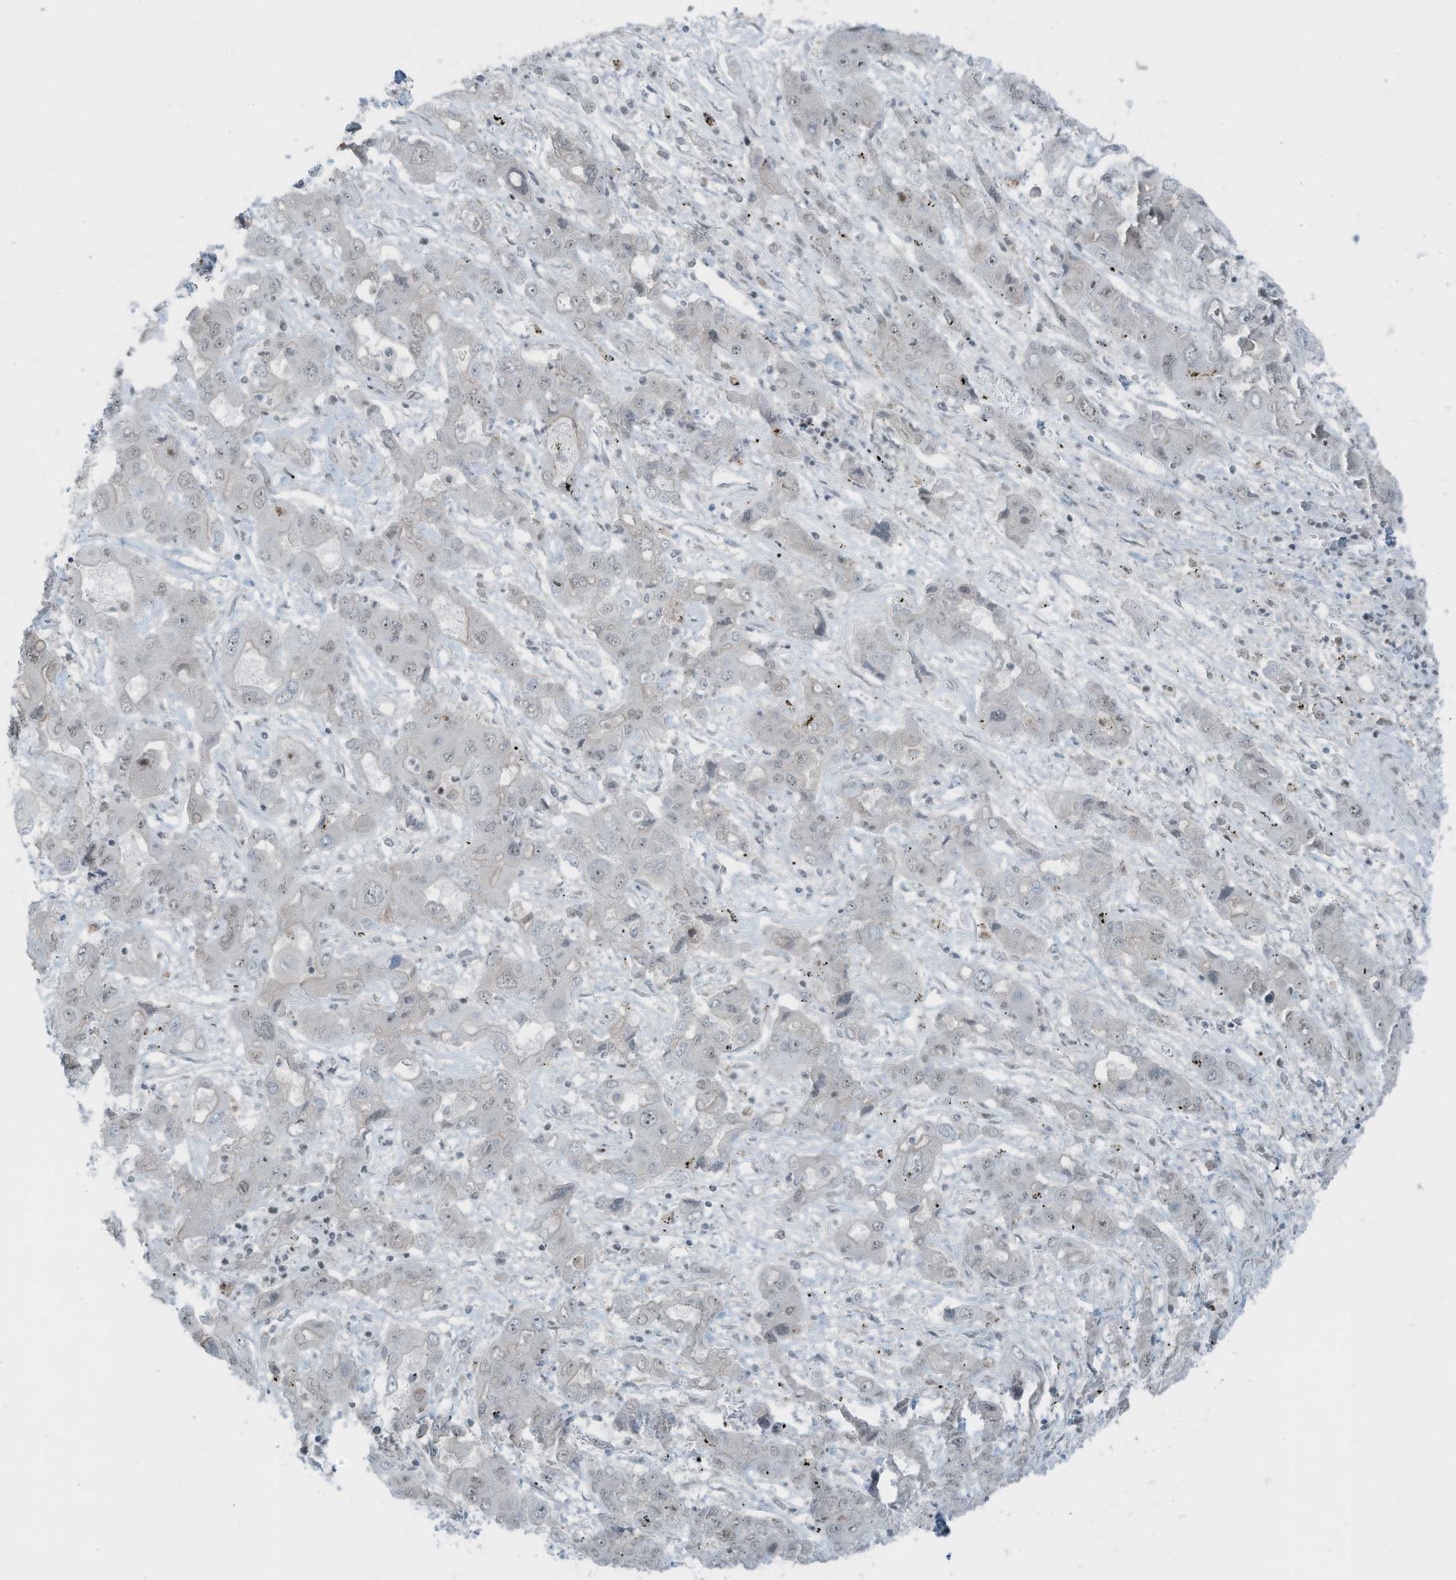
{"staining": {"intensity": "weak", "quantity": "<25%", "location": "nuclear"}, "tissue": "liver cancer", "cell_type": "Tumor cells", "image_type": "cancer", "snomed": [{"axis": "morphology", "description": "Cholangiocarcinoma"}, {"axis": "topography", "description": "Liver"}], "caption": "Immunohistochemistry (IHC) image of neoplastic tissue: cholangiocarcinoma (liver) stained with DAB displays no significant protein staining in tumor cells.", "gene": "WRNIP1", "patient": {"sex": "male", "age": 67}}